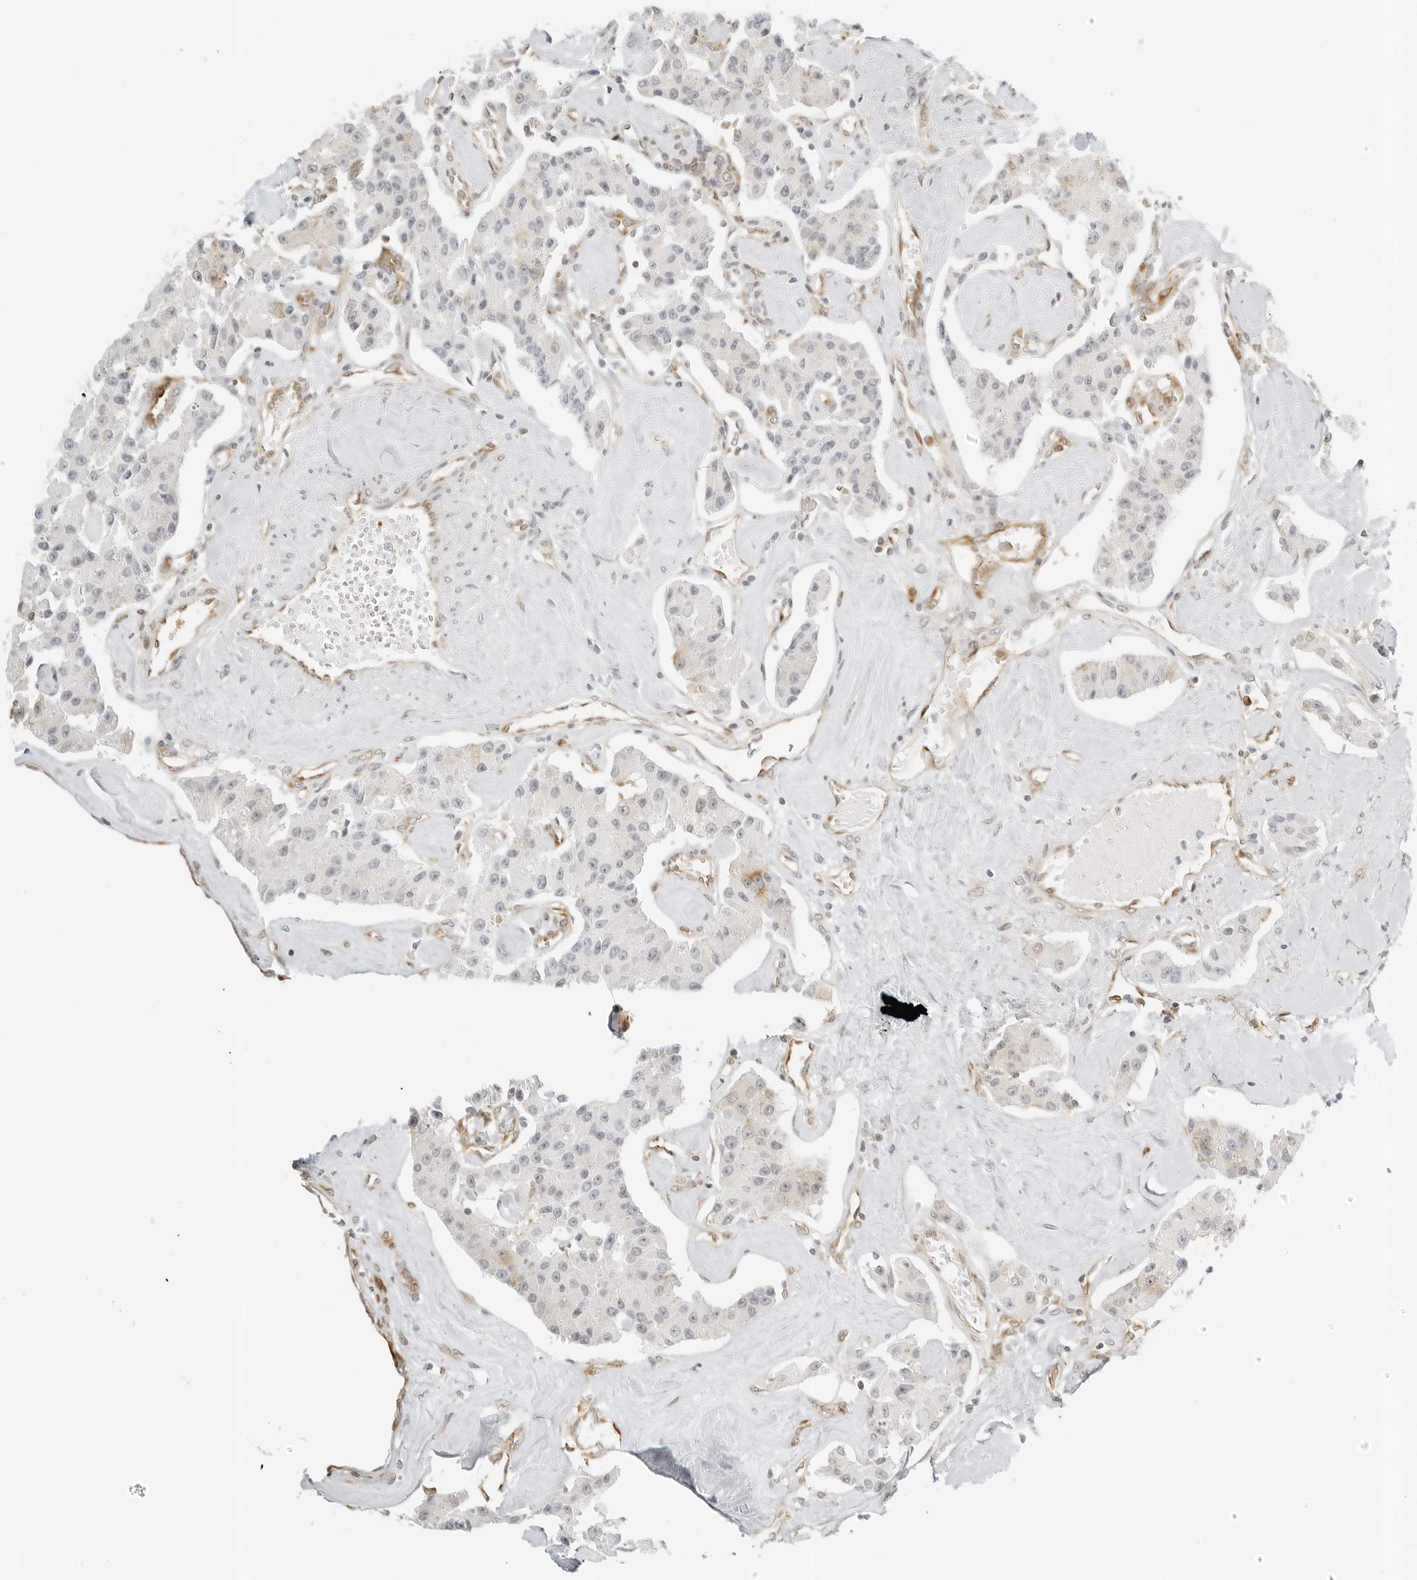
{"staining": {"intensity": "weak", "quantity": "<25%", "location": "cytoplasmic/membranous"}, "tissue": "carcinoid", "cell_type": "Tumor cells", "image_type": "cancer", "snomed": [{"axis": "morphology", "description": "Carcinoid, malignant, NOS"}, {"axis": "topography", "description": "Pancreas"}], "caption": "An immunohistochemistry micrograph of carcinoid is shown. There is no staining in tumor cells of carcinoid.", "gene": "EIF4G1", "patient": {"sex": "male", "age": 41}}